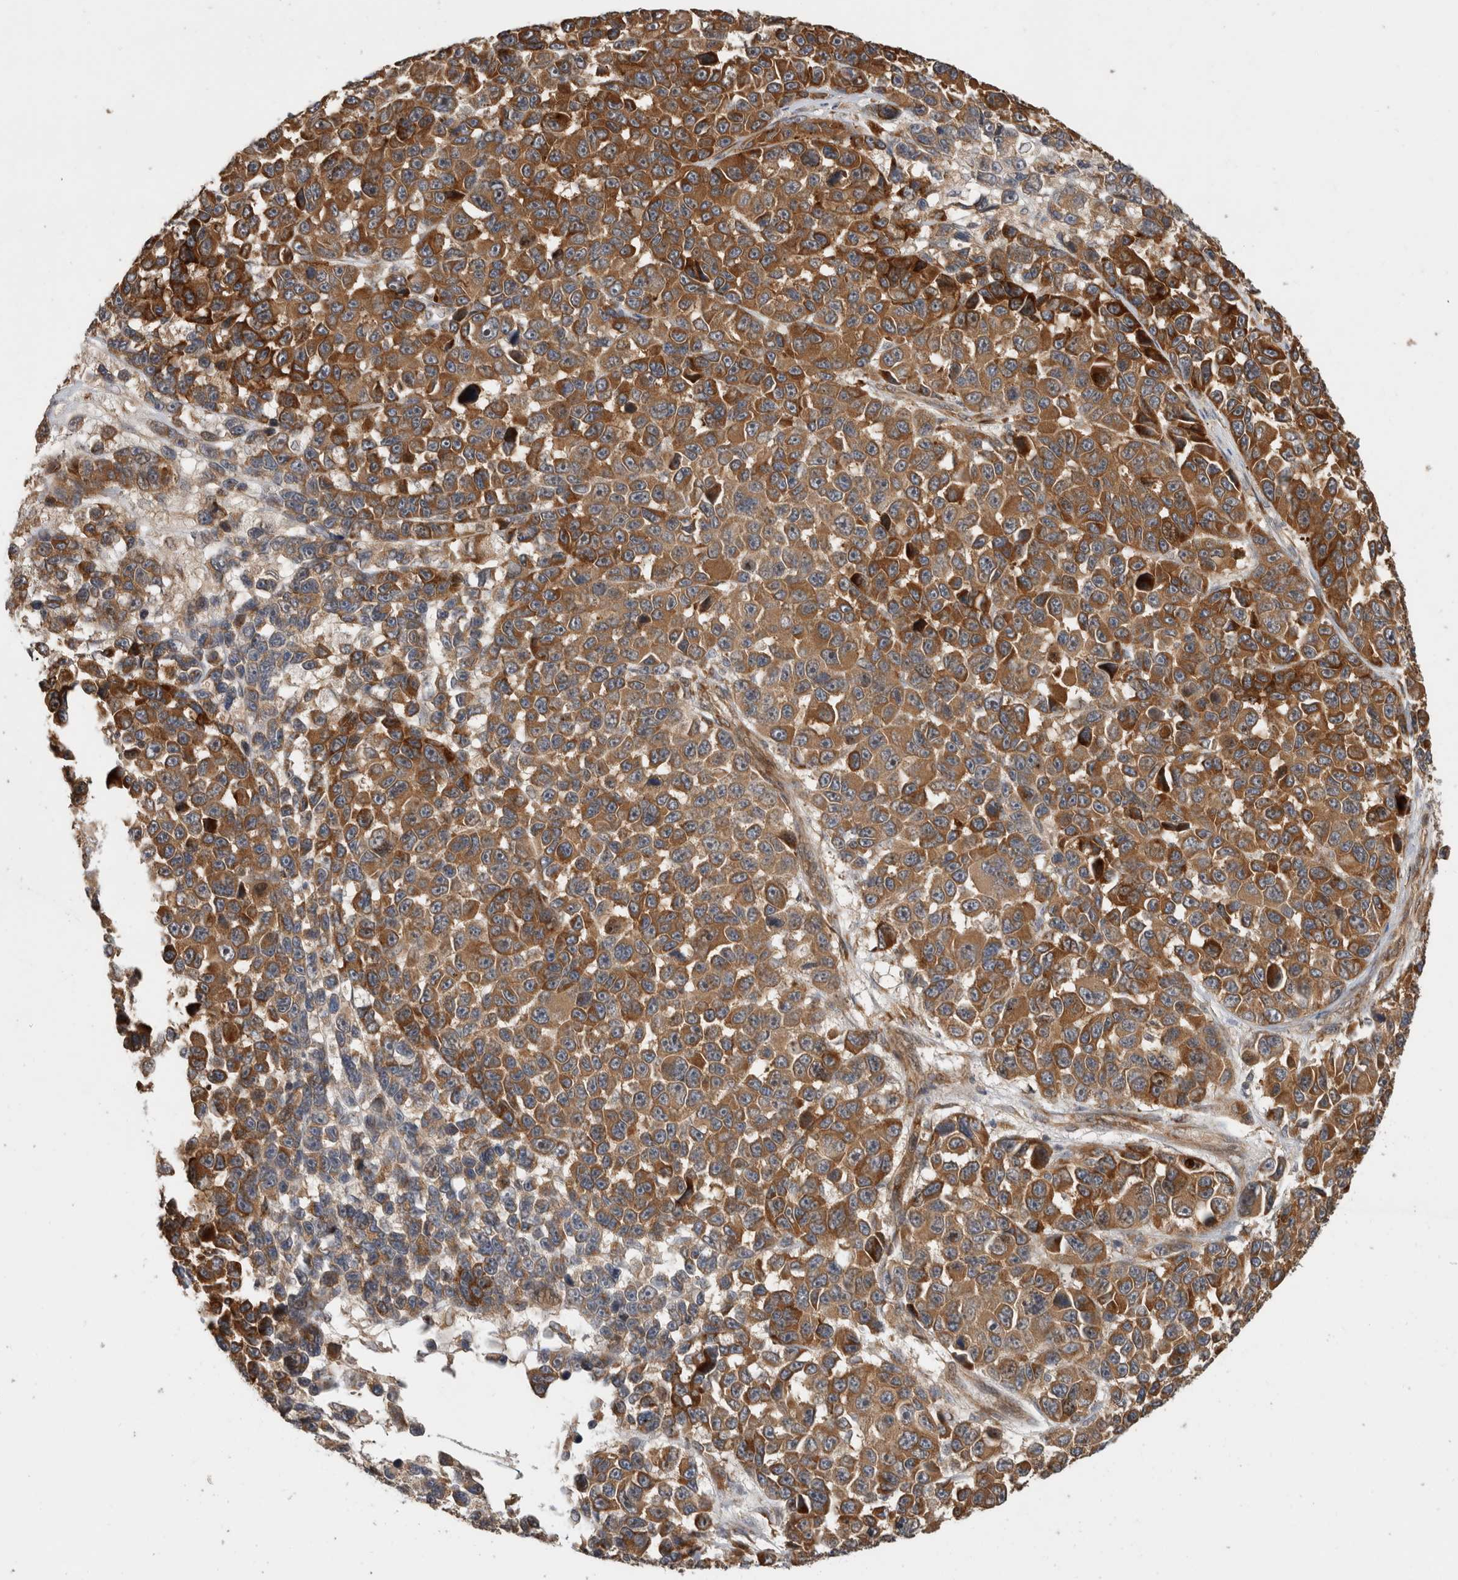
{"staining": {"intensity": "moderate", "quantity": ">75%", "location": "cytoplasmic/membranous"}, "tissue": "melanoma", "cell_type": "Tumor cells", "image_type": "cancer", "snomed": [{"axis": "morphology", "description": "Malignant melanoma, NOS"}, {"axis": "topography", "description": "Skin"}], "caption": "Melanoma stained with DAB (3,3'-diaminobenzidine) immunohistochemistry reveals medium levels of moderate cytoplasmic/membranous expression in about >75% of tumor cells.", "gene": "PCDHB15", "patient": {"sex": "male", "age": 53}}